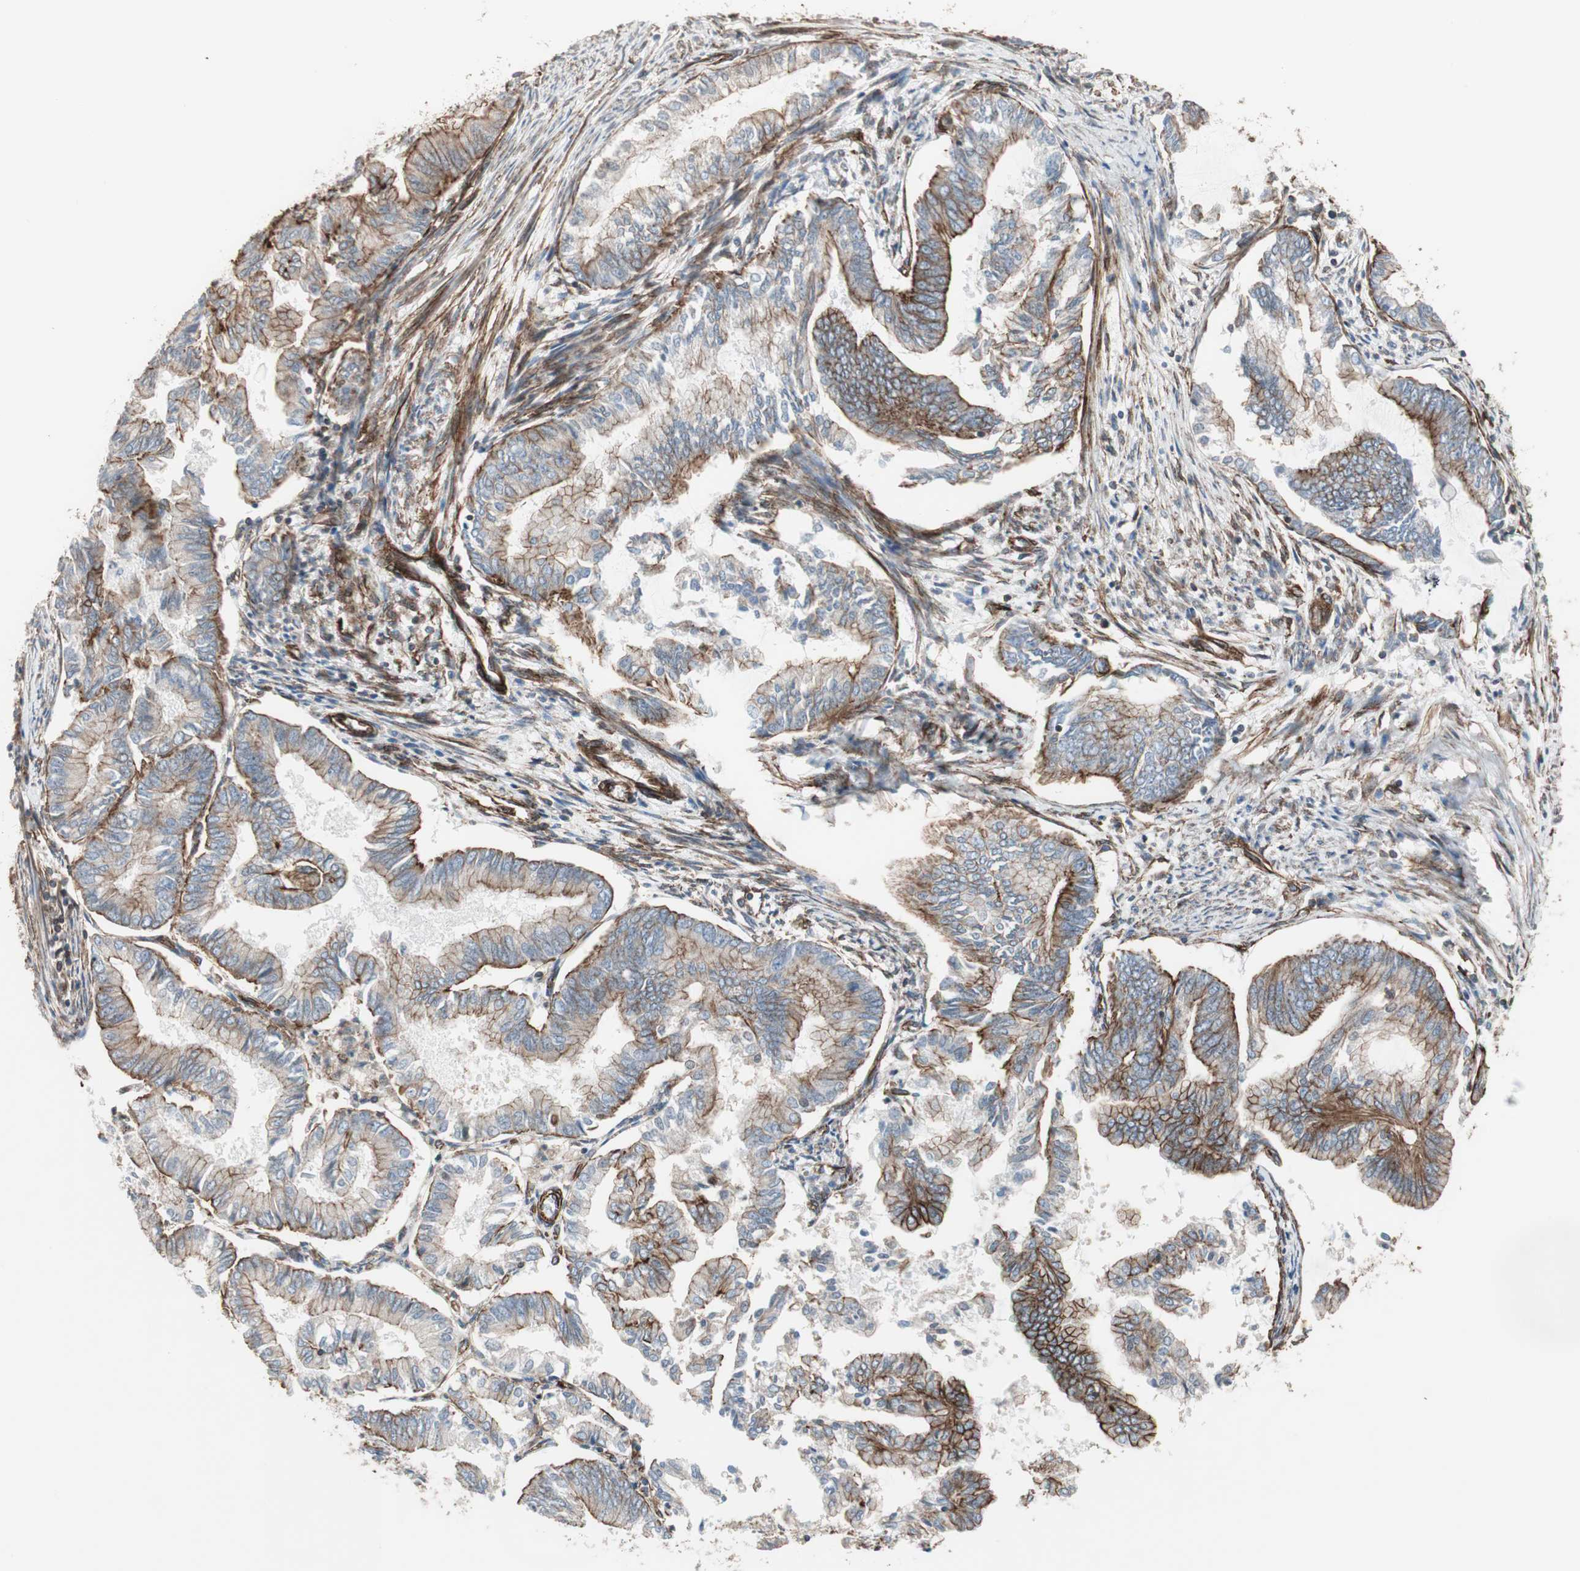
{"staining": {"intensity": "strong", "quantity": ">75%", "location": "cytoplasmic/membranous"}, "tissue": "endometrial cancer", "cell_type": "Tumor cells", "image_type": "cancer", "snomed": [{"axis": "morphology", "description": "Adenocarcinoma, NOS"}, {"axis": "topography", "description": "Endometrium"}], "caption": "A brown stain highlights strong cytoplasmic/membranous positivity of a protein in human adenocarcinoma (endometrial) tumor cells. The staining is performed using DAB (3,3'-diaminobenzidine) brown chromogen to label protein expression. The nuclei are counter-stained blue using hematoxylin.", "gene": "TCTA", "patient": {"sex": "female", "age": 86}}